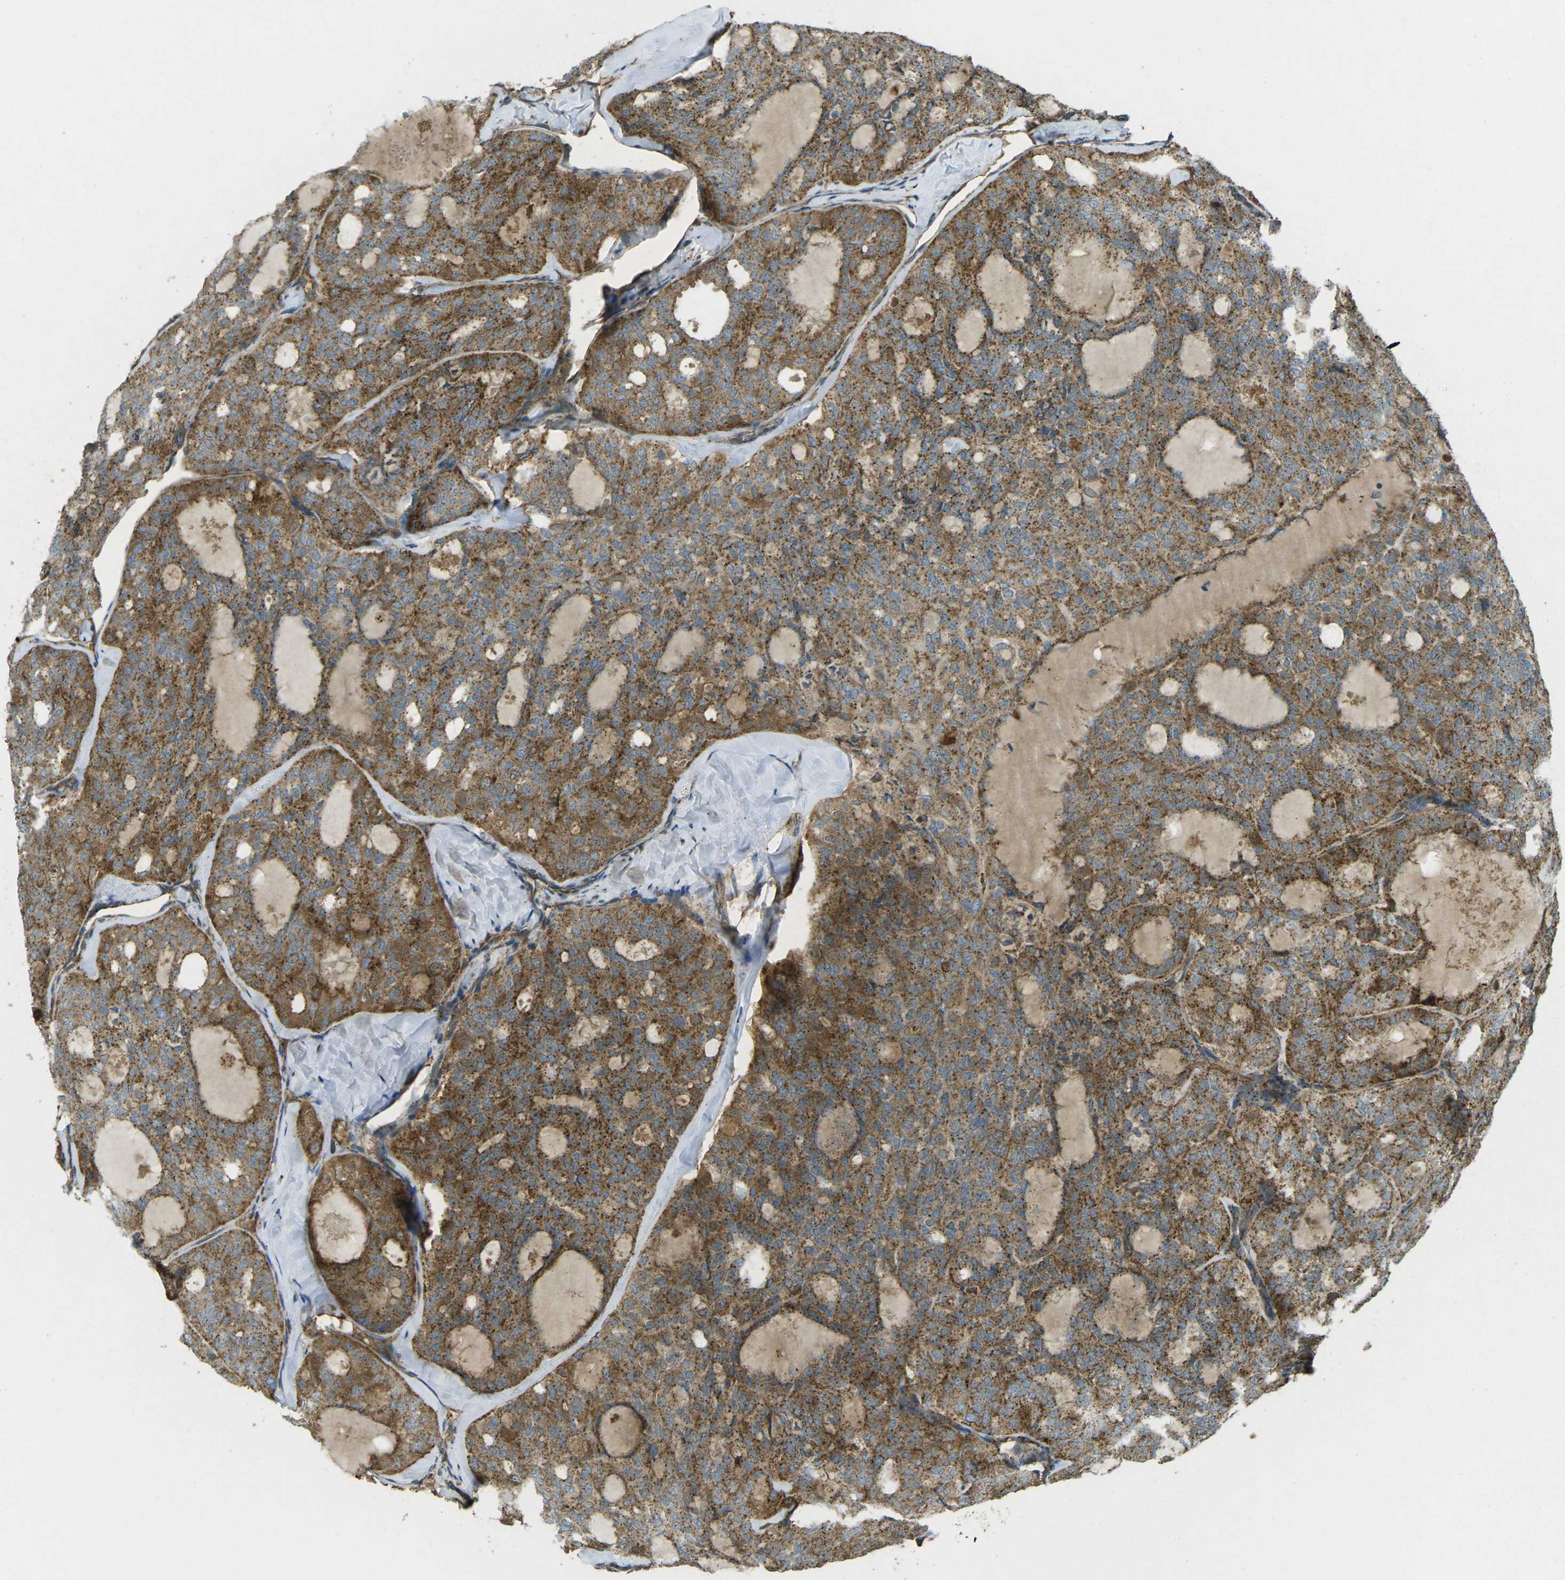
{"staining": {"intensity": "strong", "quantity": ">75%", "location": "cytoplasmic/membranous"}, "tissue": "thyroid cancer", "cell_type": "Tumor cells", "image_type": "cancer", "snomed": [{"axis": "morphology", "description": "Follicular adenoma carcinoma, NOS"}, {"axis": "topography", "description": "Thyroid gland"}], "caption": "DAB immunohistochemical staining of thyroid follicular adenoma carcinoma exhibits strong cytoplasmic/membranous protein positivity in approximately >75% of tumor cells. (DAB (3,3'-diaminobenzidine) = brown stain, brightfield microscopy at high magnification).", "gene": "CHMP3", "patient": {"sex": "male", "age": 75}}